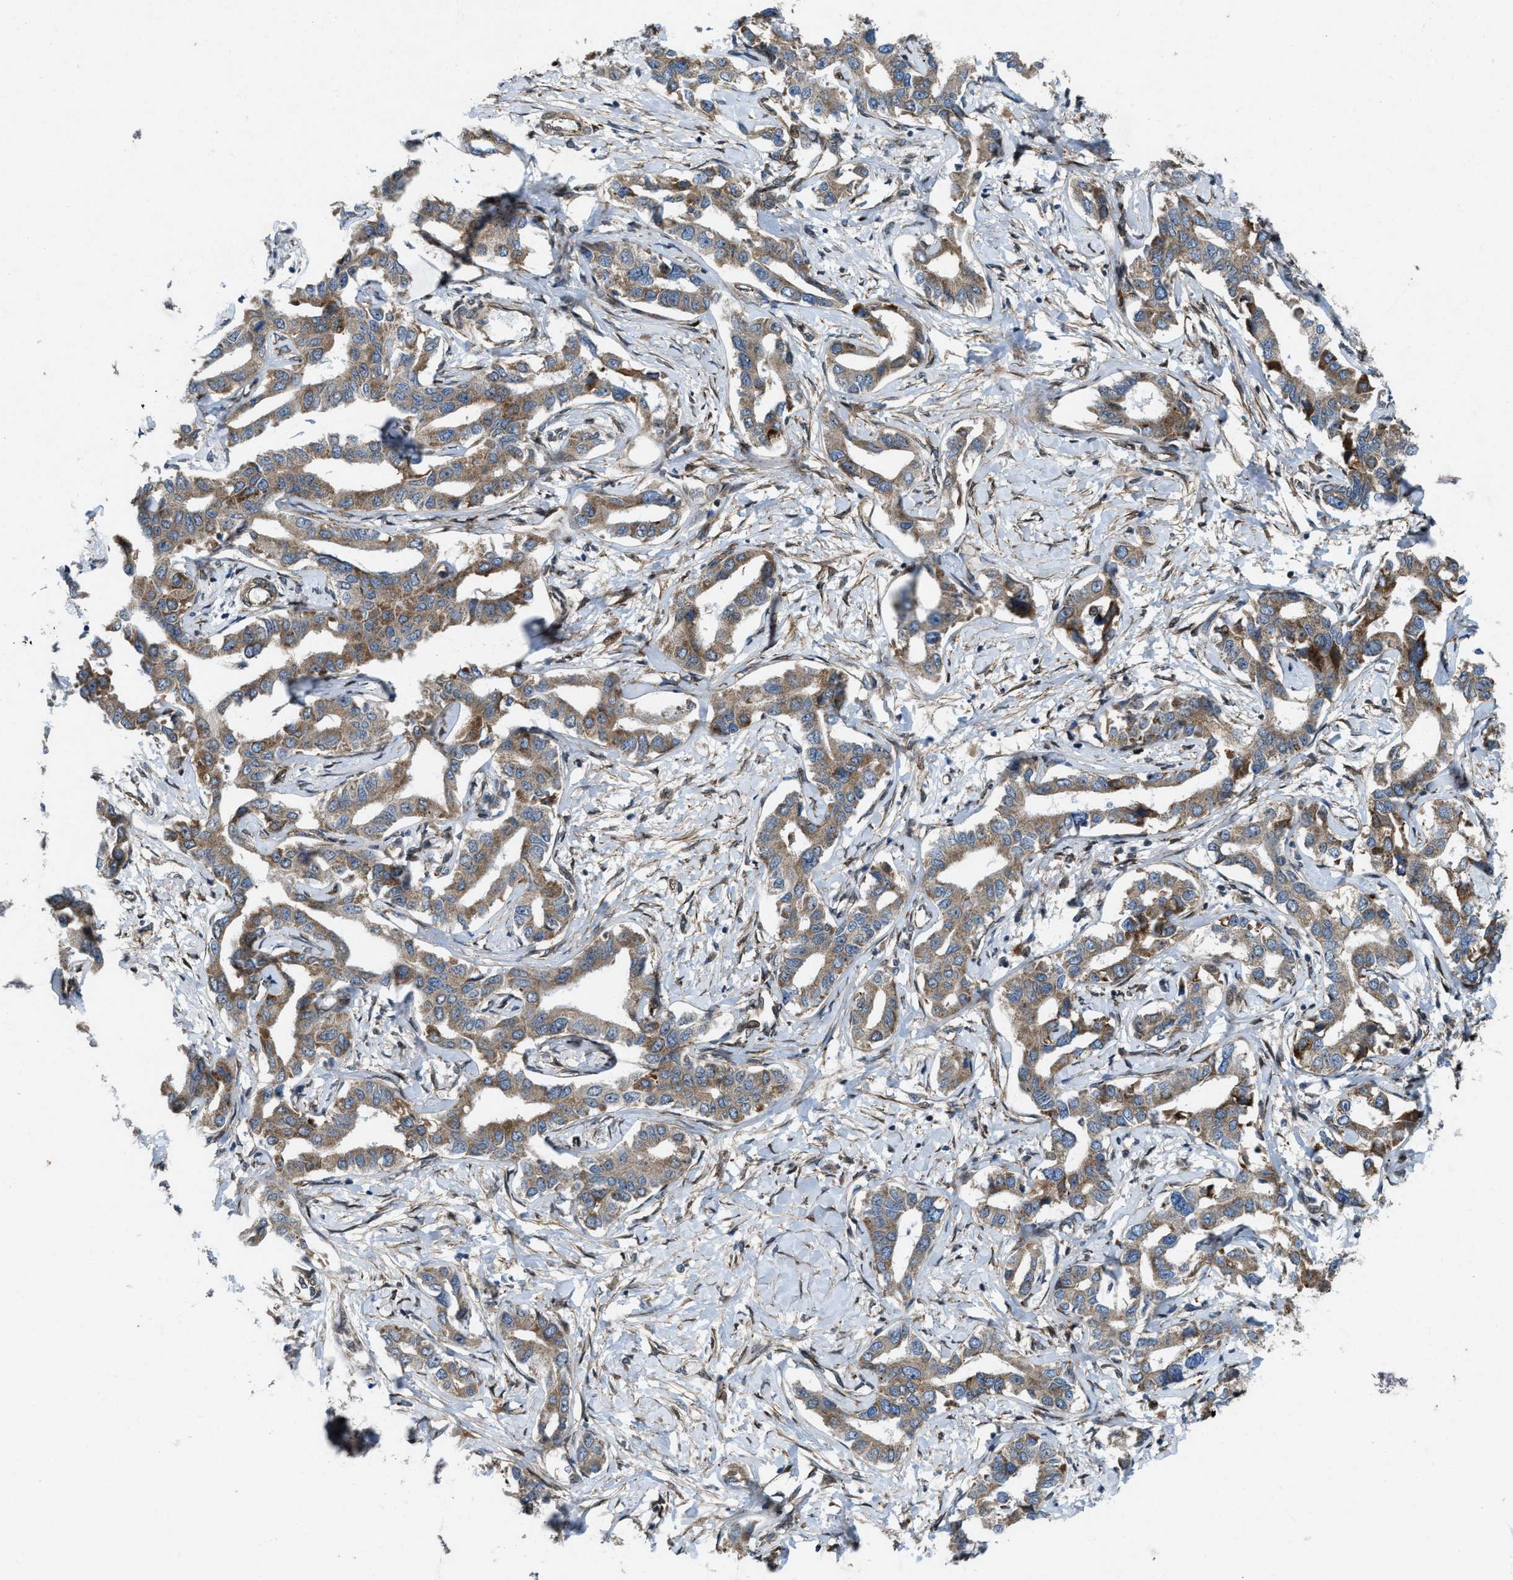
{"staining": {"intensity": "moderate", "quantity": ">75%", "location": "cytoplasmic/membranous"}, "tissue": "liver cancer", "cell_type": "Tumor cells", "image_type": "cancer", "snomed": [{"axis": "morphology", "description": "Cholangiocarcinoma"}, {"axis": "topography", "description": "Liver"}], "caption": "This is an image of IHC staining of liver cancer, which shows moderate positivity in the cytoplasmic/membranous of tumor cells.", "gene": "URGCP", "patient": {"sex": "male", "age": 59}}